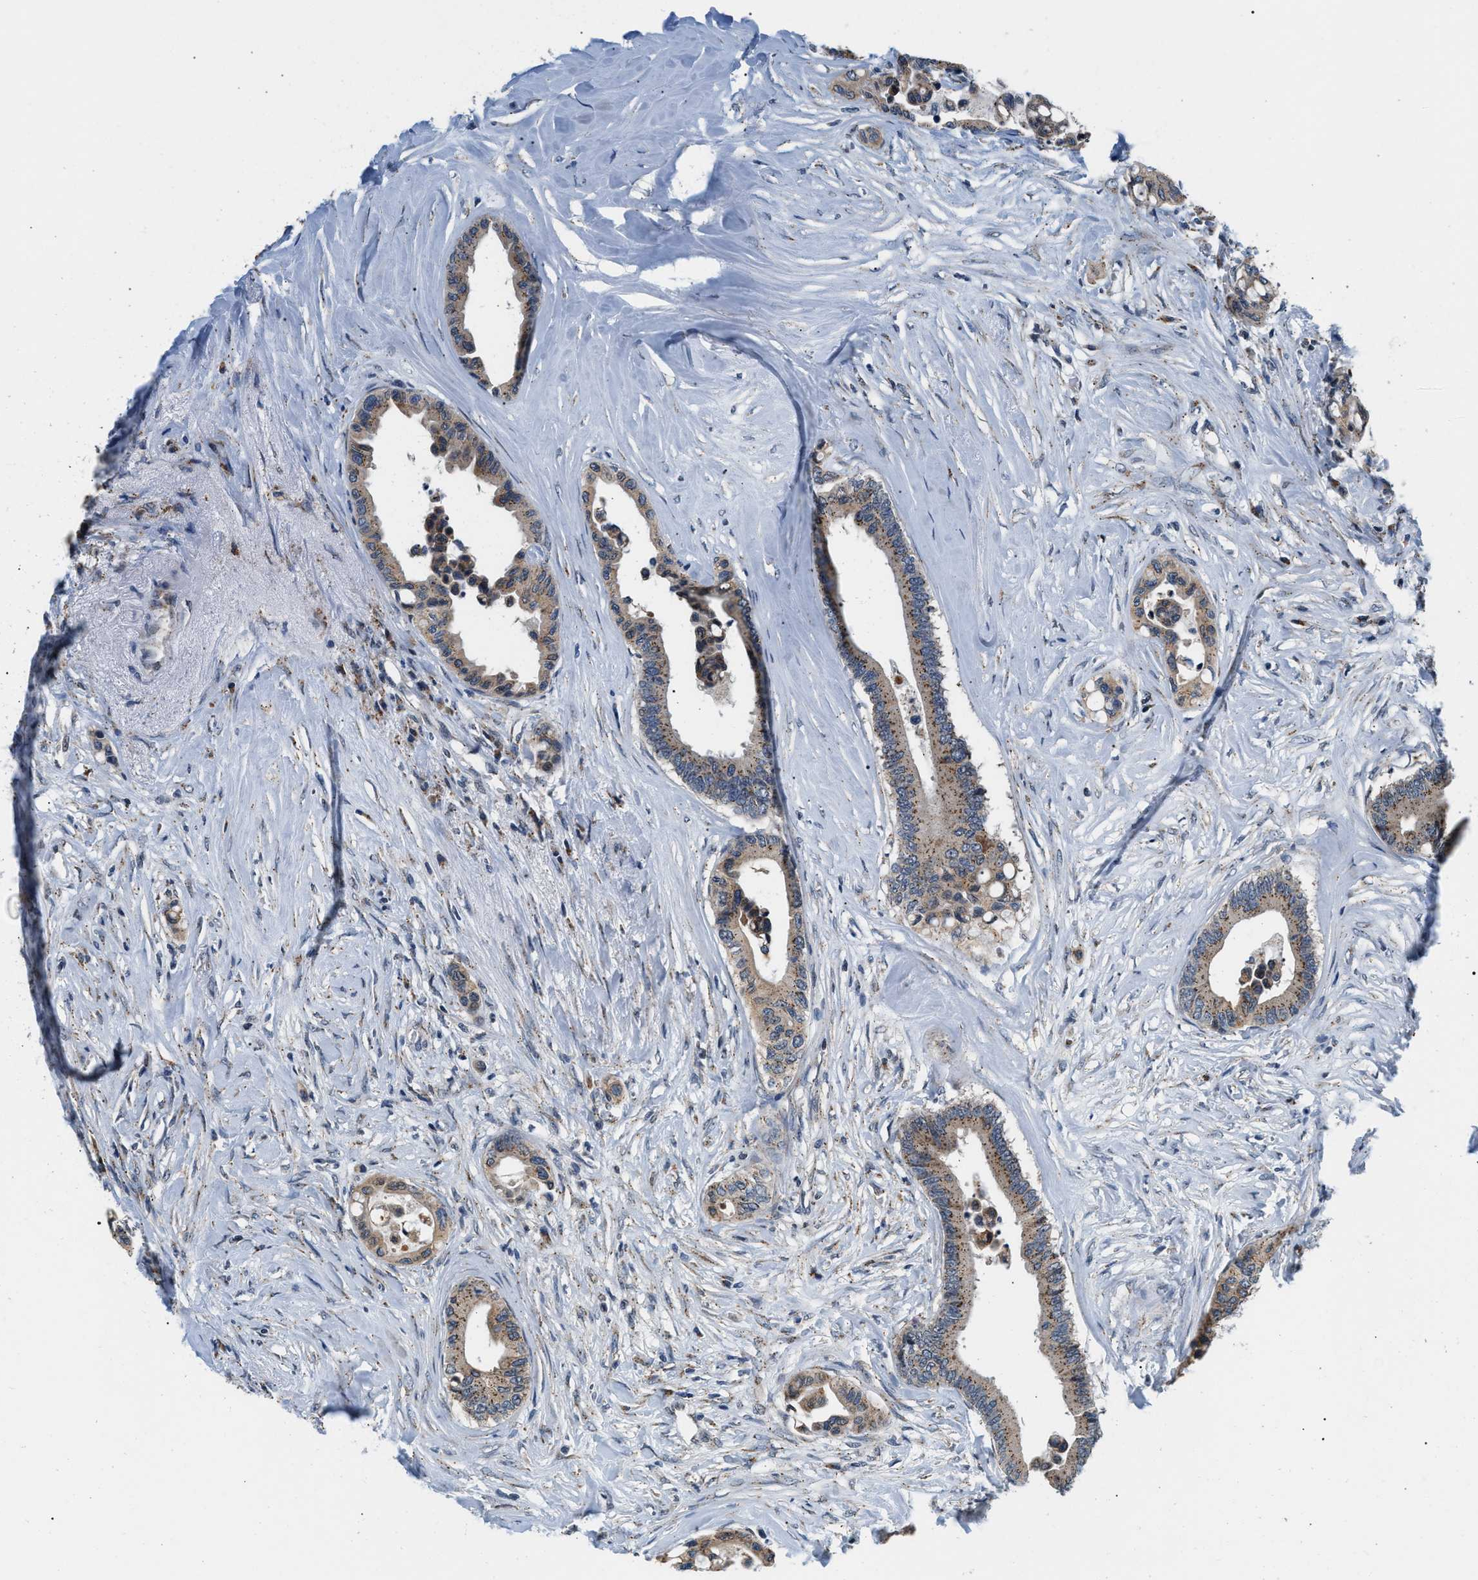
{"staining": {"intensity": "weak", "quantity": ">75%", "location": "cytoplasmic/membranous"}, "tissue": "colorectal cancer", "cell_type": "Tumor cells", "image_type": "cancer", "snomed": [{"axis": "morphology", "description": "Normal tissue, NOS"}, {"axis": "morphology", "description": "Adenocarcinoma, NOS"}, {"axis": "topography", "description": "Colon"}], "caption": "Colorectal adenocarcinoma tissue displays weak cytoplasmic/membranous positivity in approximately >75% of tumor cells", "gene": "KCNMB2", "patient": {"sex": "male", "age": 82}}